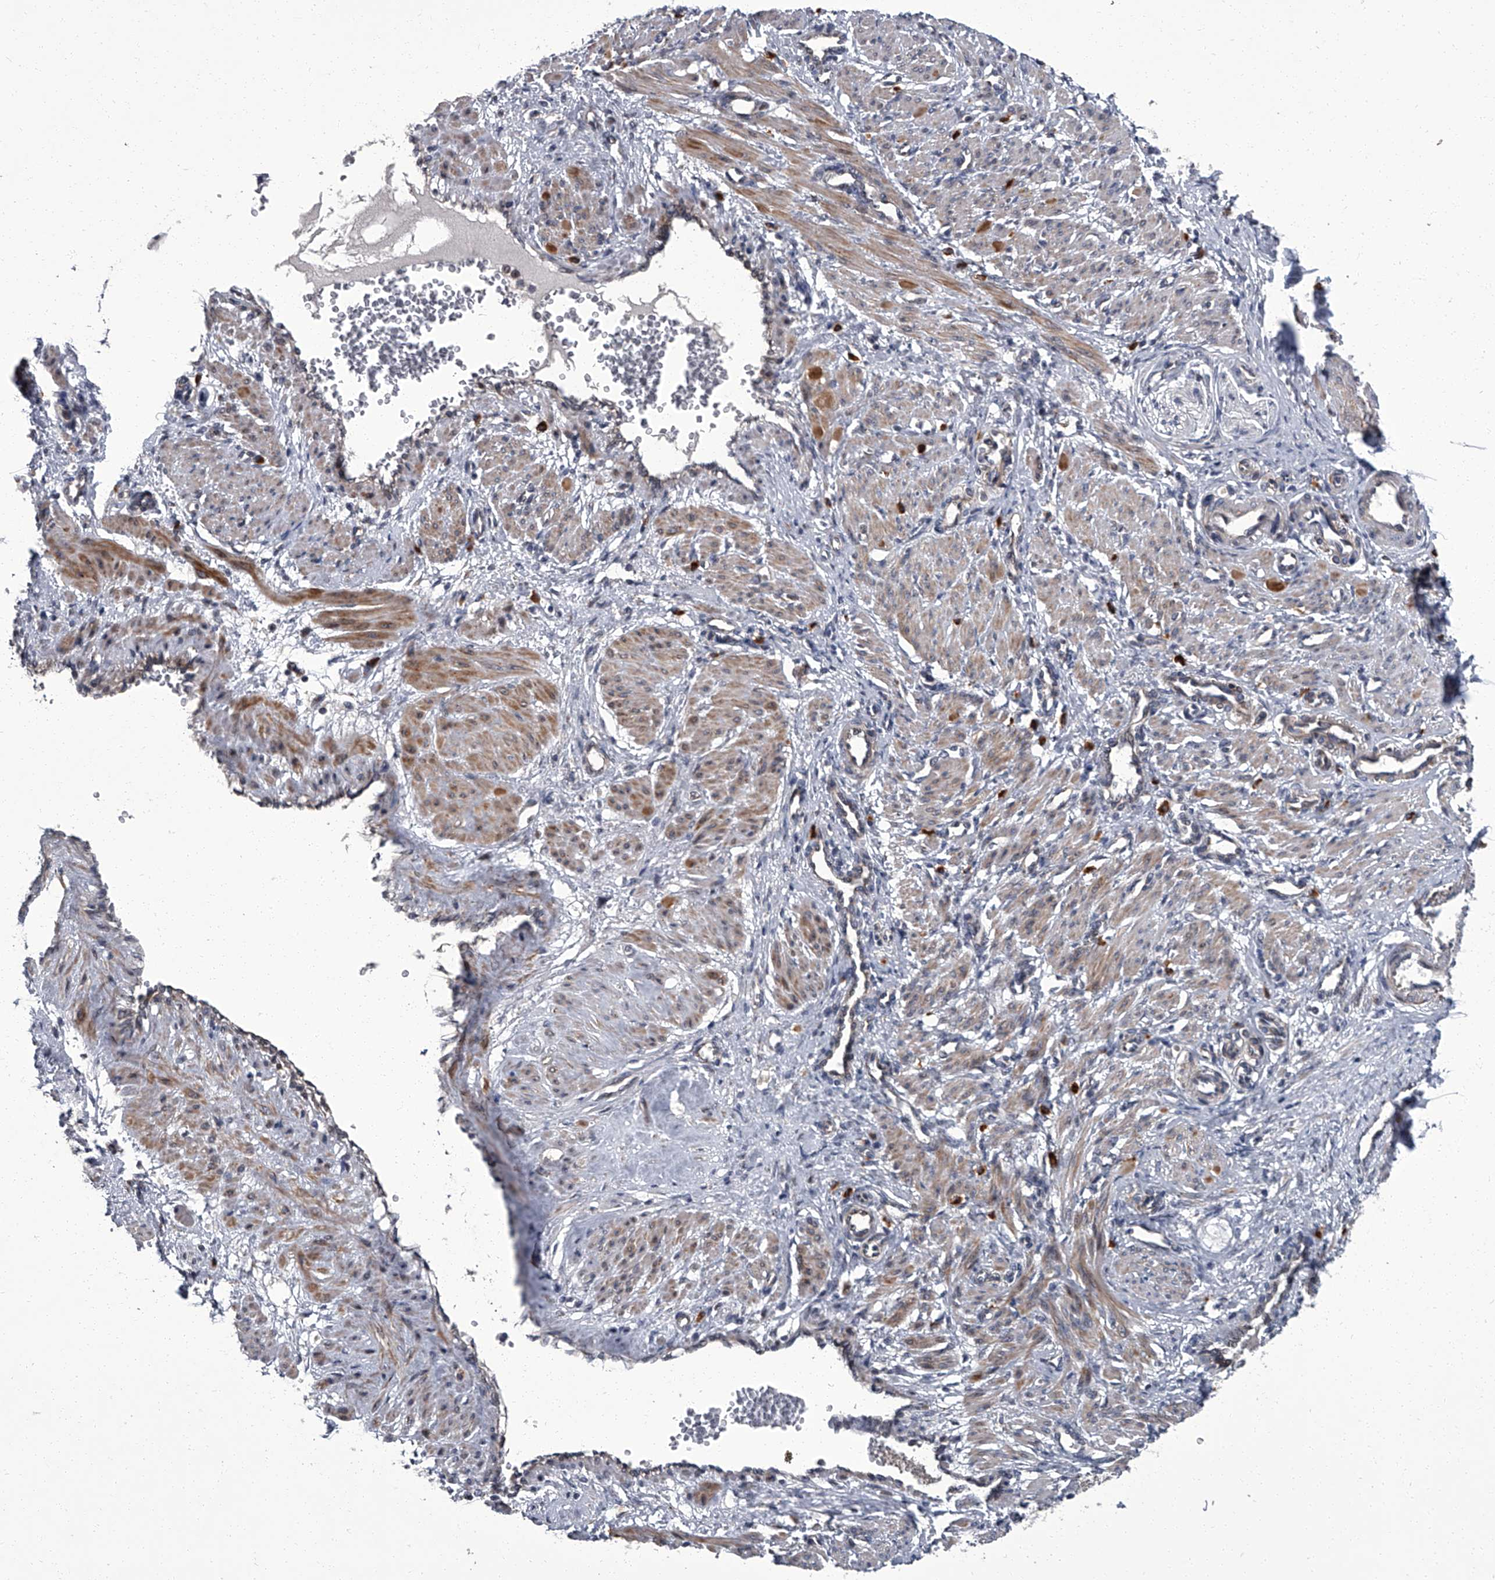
{"staining": {"intensity": "moderate", "quantity": "25%-75%", "location": "cytoplasmic/membranous"}, "tissue": "smooth muscle", "cell_type": "Smooth muscle cells", "image_type": "normal", "snomed": [{"axis": "morphology", "description": "Normal tissue, NOS"}, {"axis": "topography", "description": "Endometrium"}], "caption": "Smooth muscle stained with immunohistochemistry displays moderate cytoplasmic/membranous expression in approximately 25%-75% of smooth muscle cells.", "gene": "ZNF274", "patient": {"sex": "female", "age": 33}}